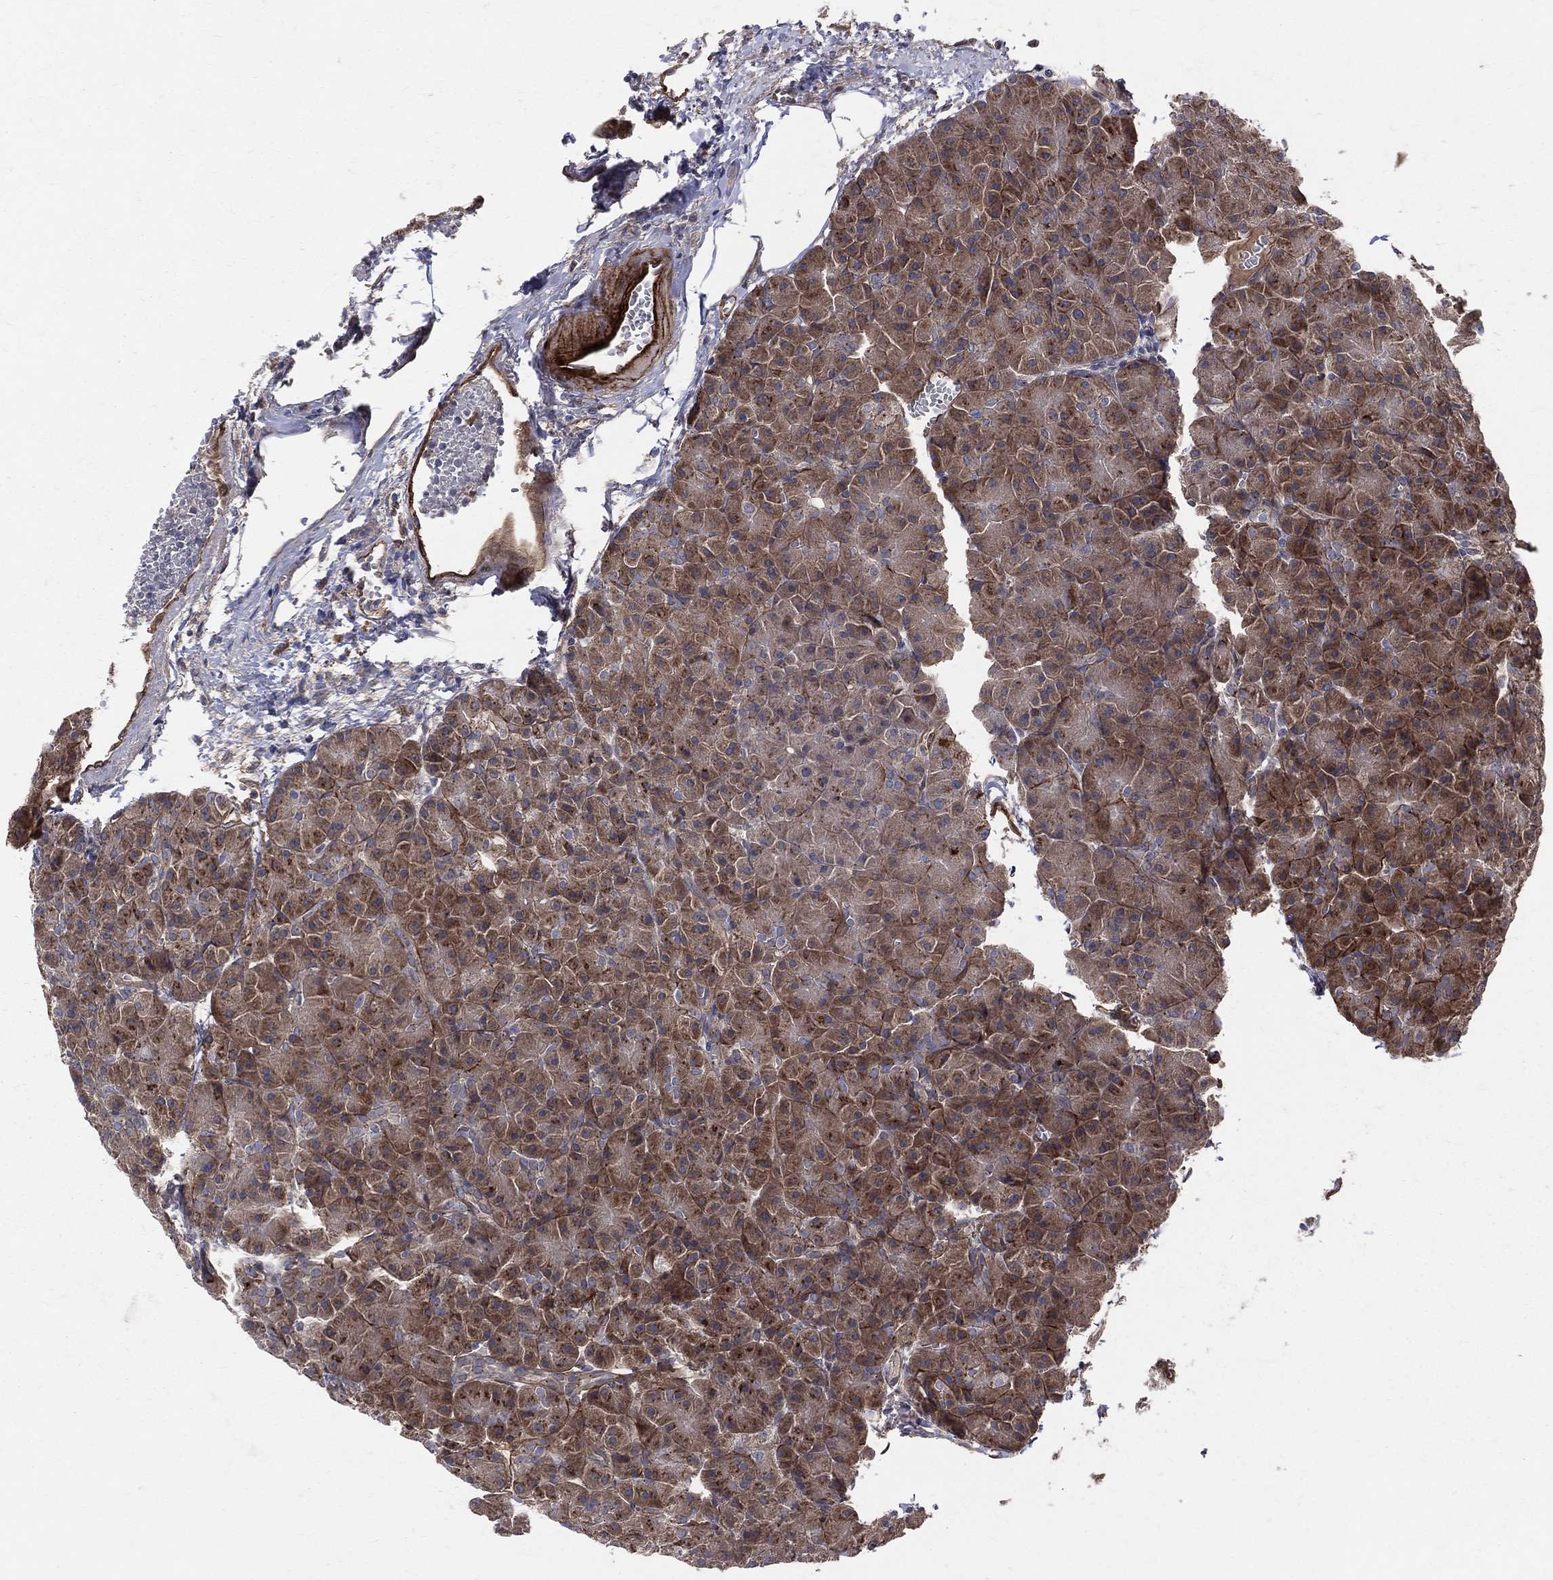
{"staining": {"intensity": "strong", "quantity": ">75%", "location": "cytoplasmic/membranous"}, "tissue": "pancreas", "cell_type": "Exocrine glandular cells", "image_type": "normal", "snomed": [{"axis": "morphology", "description": "Normal tissue, NOS"}, {"axis": "topography", "description": "Pancreas"}], "caption": "Protein expression analysis of benign pancreas exhibits strong cytoplasmic/membranous positivity in about >75% of exocrine glandular cells.", "gene": "ENTPD1", "patient": {"sex": "male", "age": 61}}